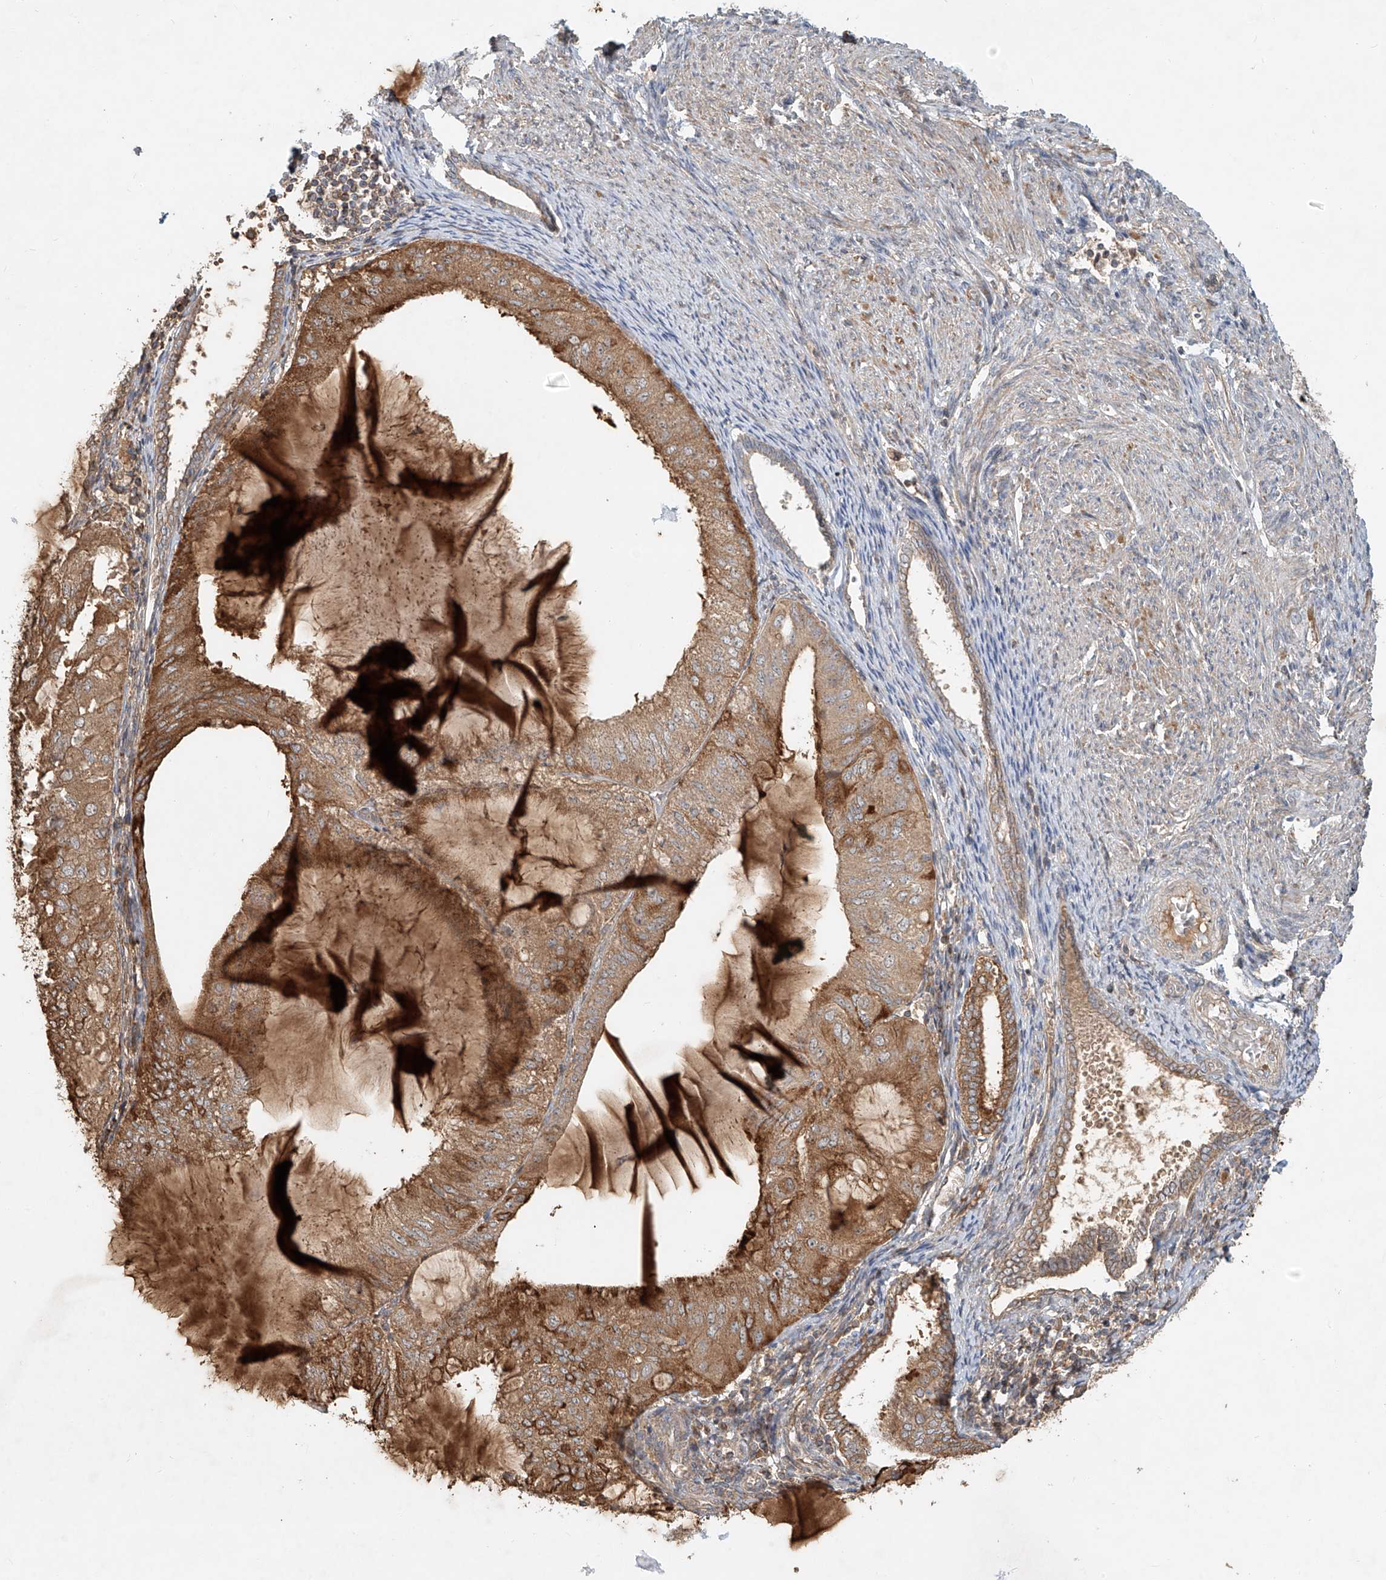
{"staining": {"intensity": "moderate", "quantity": ">75%", "location": "cytoplasmic/membranous"}, "tissue": "endometrial cancer", "cell_type": "Tumor cells", "image_type": "cancer", "snomed": [{"axis": "morphology", "description": "Adenocarcinoma, NOS"}, {"axis": "topography", "description": "Endometrium"}], "caption": "Protein analysis of adenocarcinoma (endometrial) tissue exhibits moderate cytoplasmic/membranous positivity in approximately >75% of tumor cells.", "gene": "TMEM61", "patient": {"sex": "female", "age": 81}}